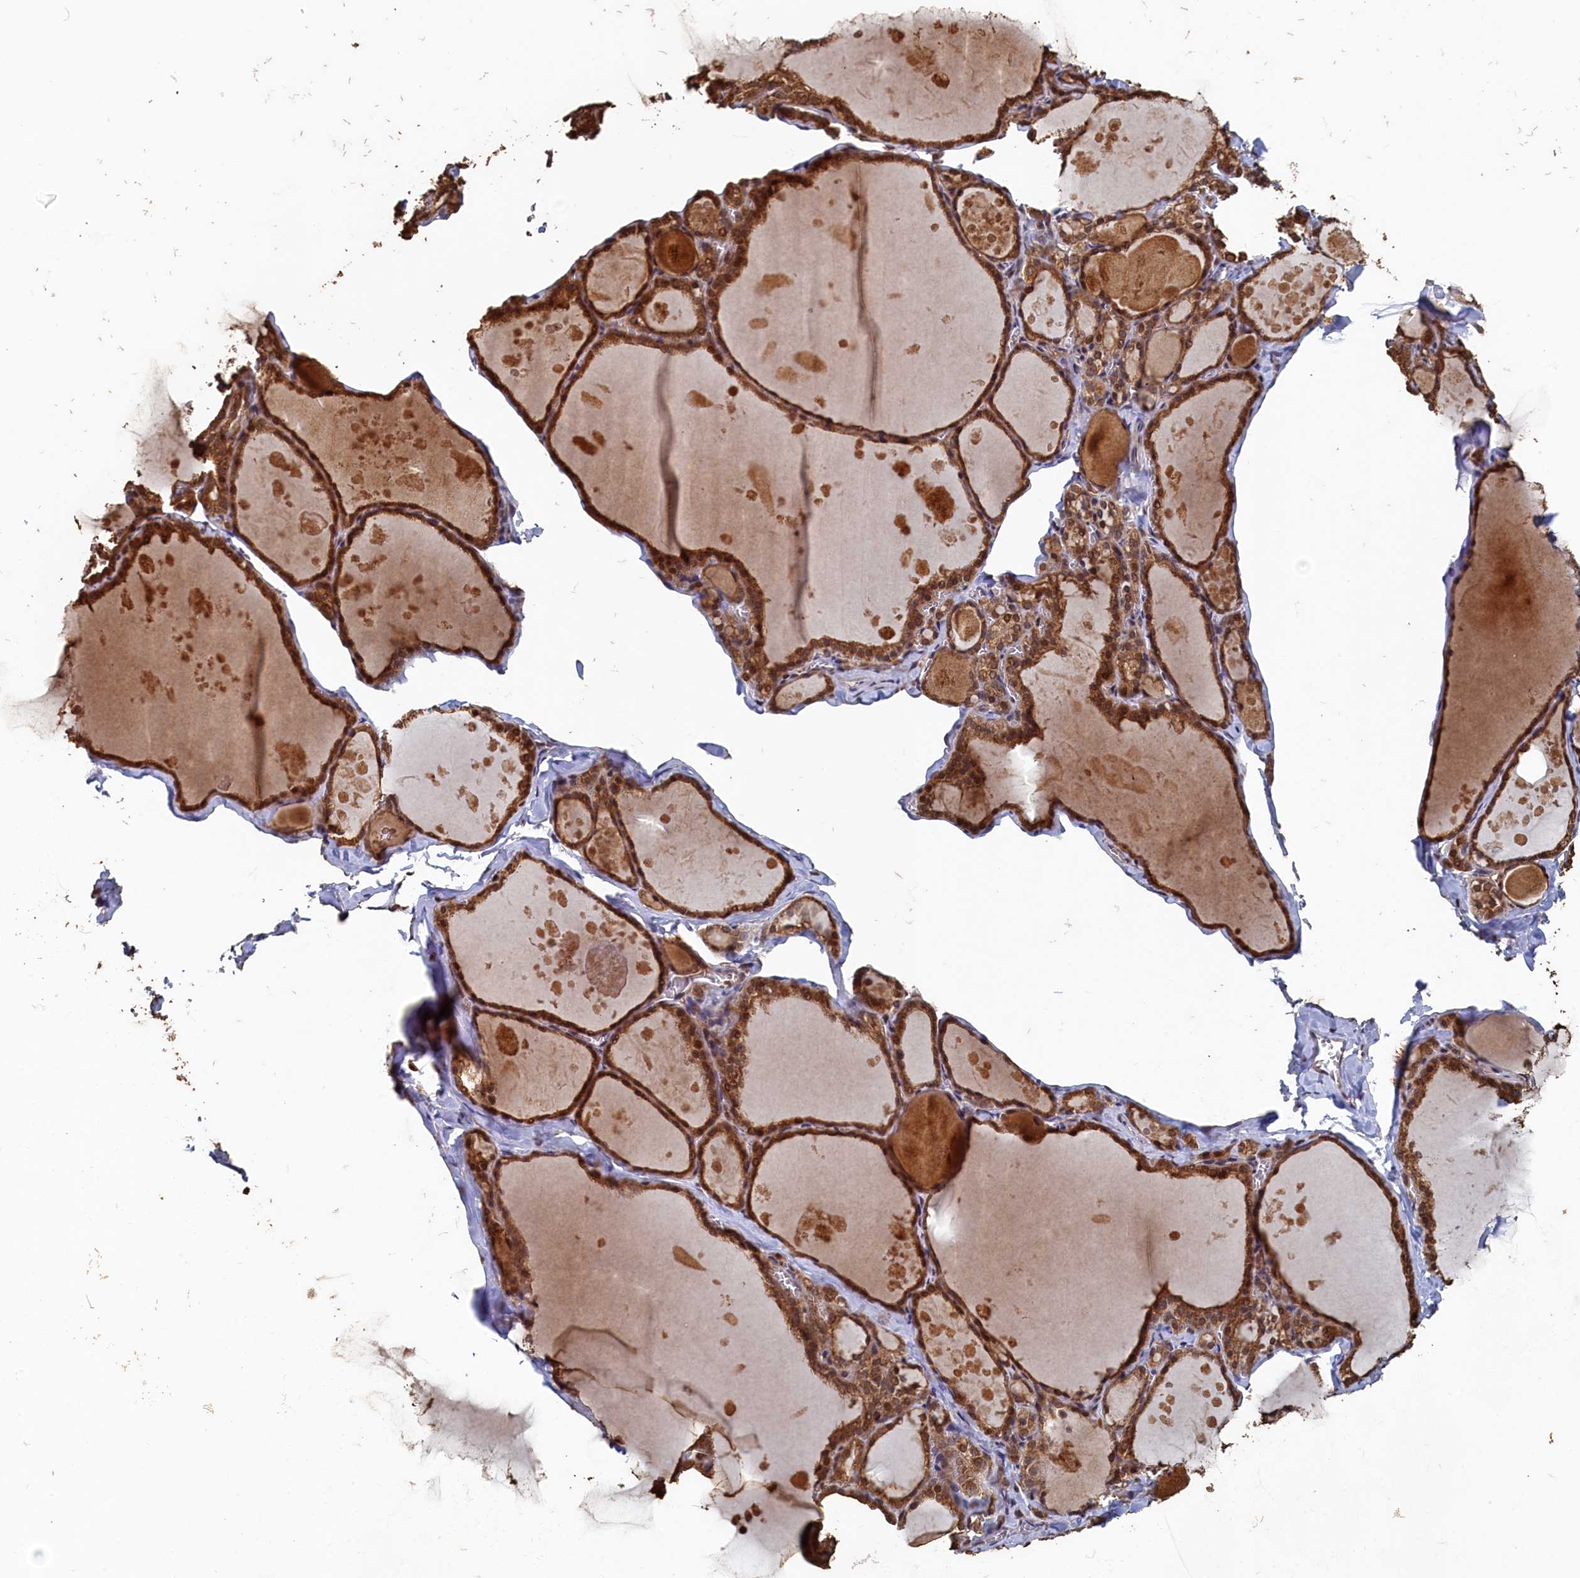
{"staining": {"intensity": "moderate", "quantity": ">75%", "location": "cytoplasmic/membranous"}, "tissue": "thyroid gland", "cell_type": "Glandular cells", "image_type": "normal", "snomed": [{"axis": "morphology", "description": "Normal tissue, NOS"}, {"axis": "topography", "description": "Thyroid gland"}], "caption": "Moderate cytoplasmic/membranous protein staining is seen in approximately >75% of glandular cells in thyroid gland. The staining was performed using DAB to visualize the protein expression in brown, while the nuclei were stained in blue with hematoxylin (Magnification: 20x).", "gene": "PIGN", "patient": {"sex": "male", "age": 56}}